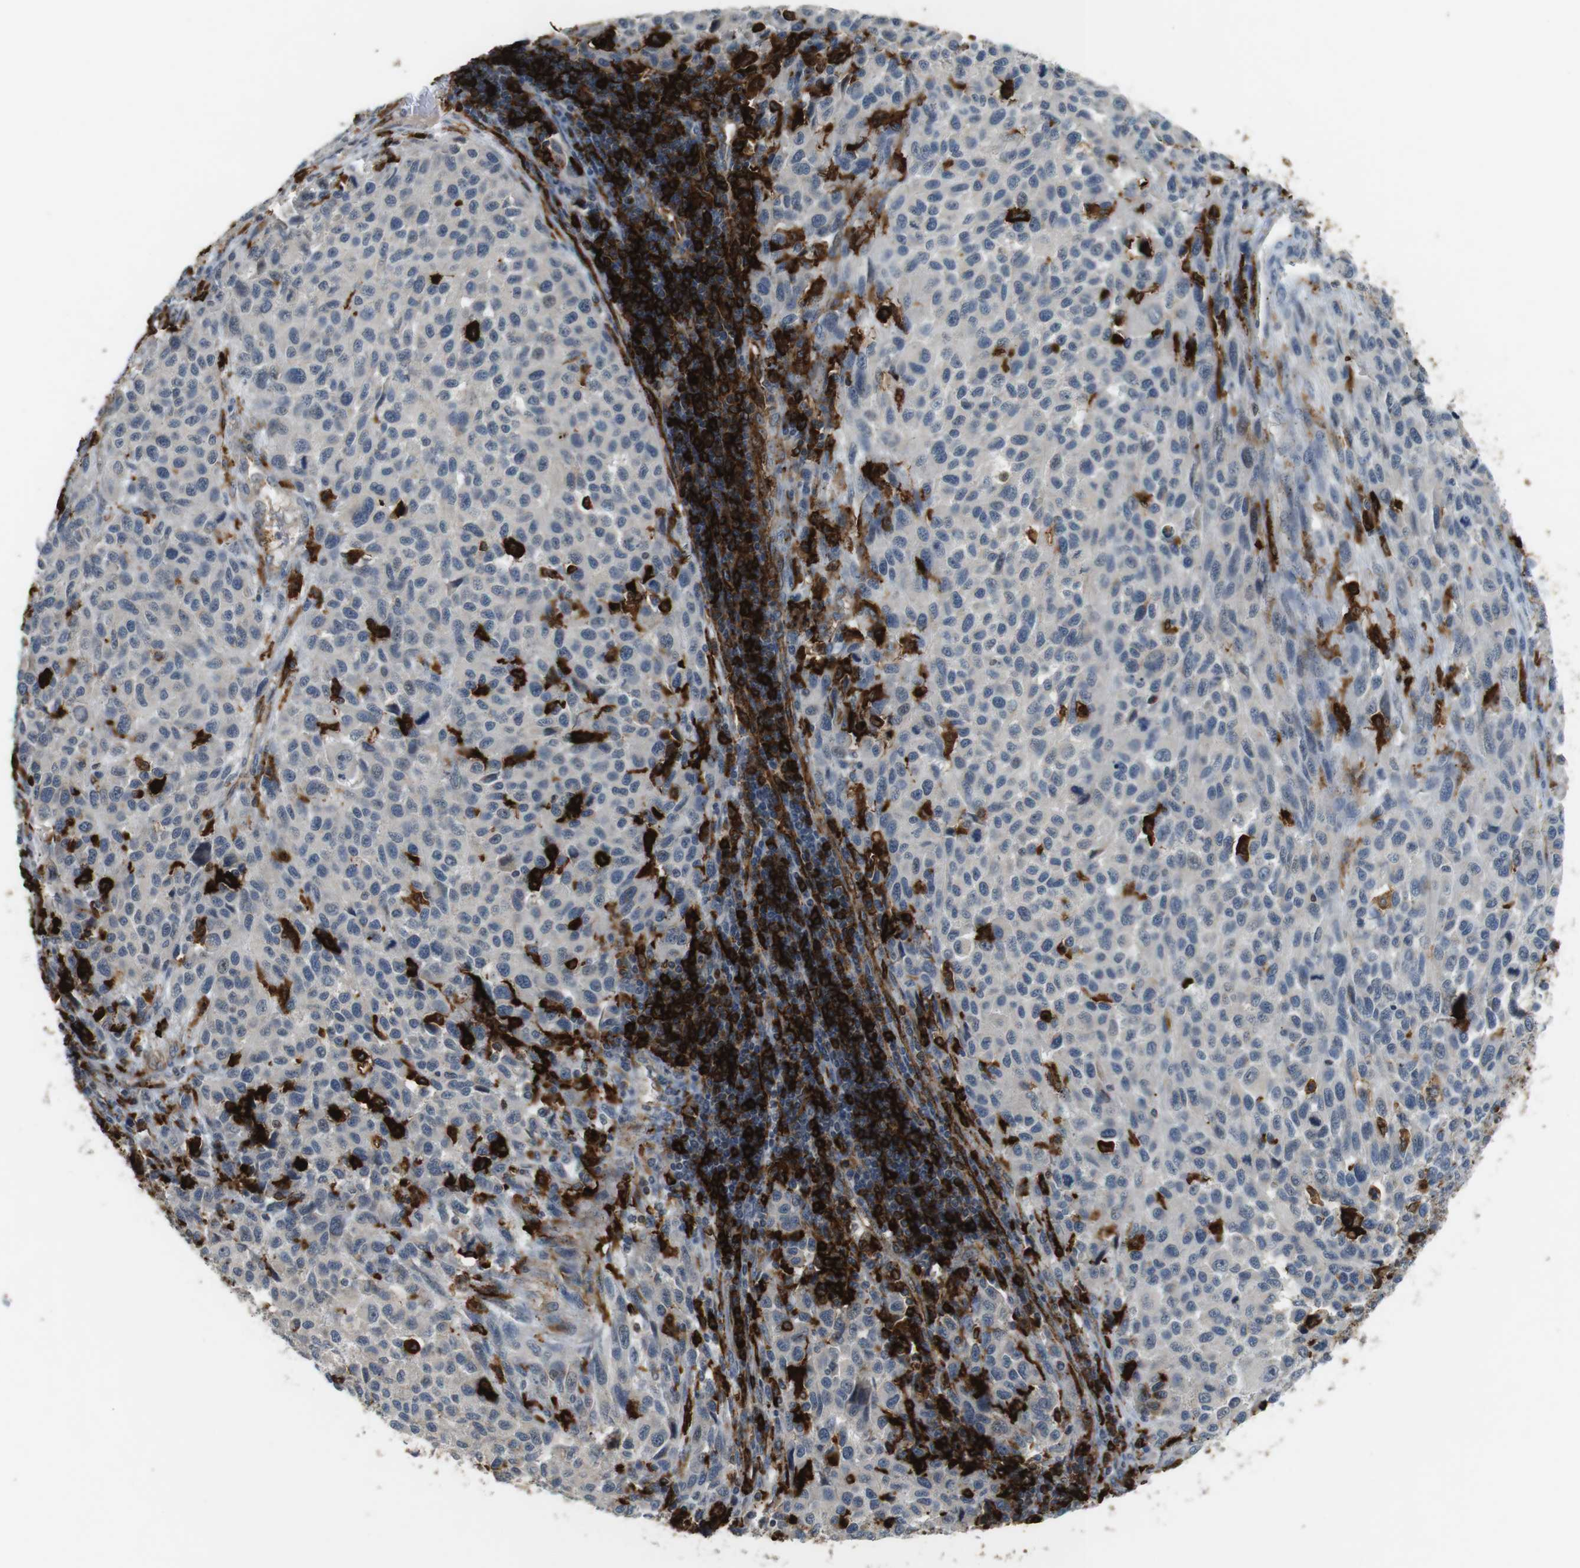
{"staining": {"intensity": "weak", "quantity": "<25%", "location": "cytoplasmic/membranous"}, "tissue": "melanoma", "cell_type": "Tumor cells", "image_type": "cancer", "snomed": [{"axis": "morphology", "description": "Malignant melanoma, Metastatic site"}, {"axis": "topography", "description": "Lymph node"}], "caption": "Immunohistochemistry photomicrograph of neoplastic tissue: melanoma stained with DAB exhibits no significant protein expression in tumor cells.", "gene": "HLA-DRA", "patient": {"sex": "male", "age": 61}}